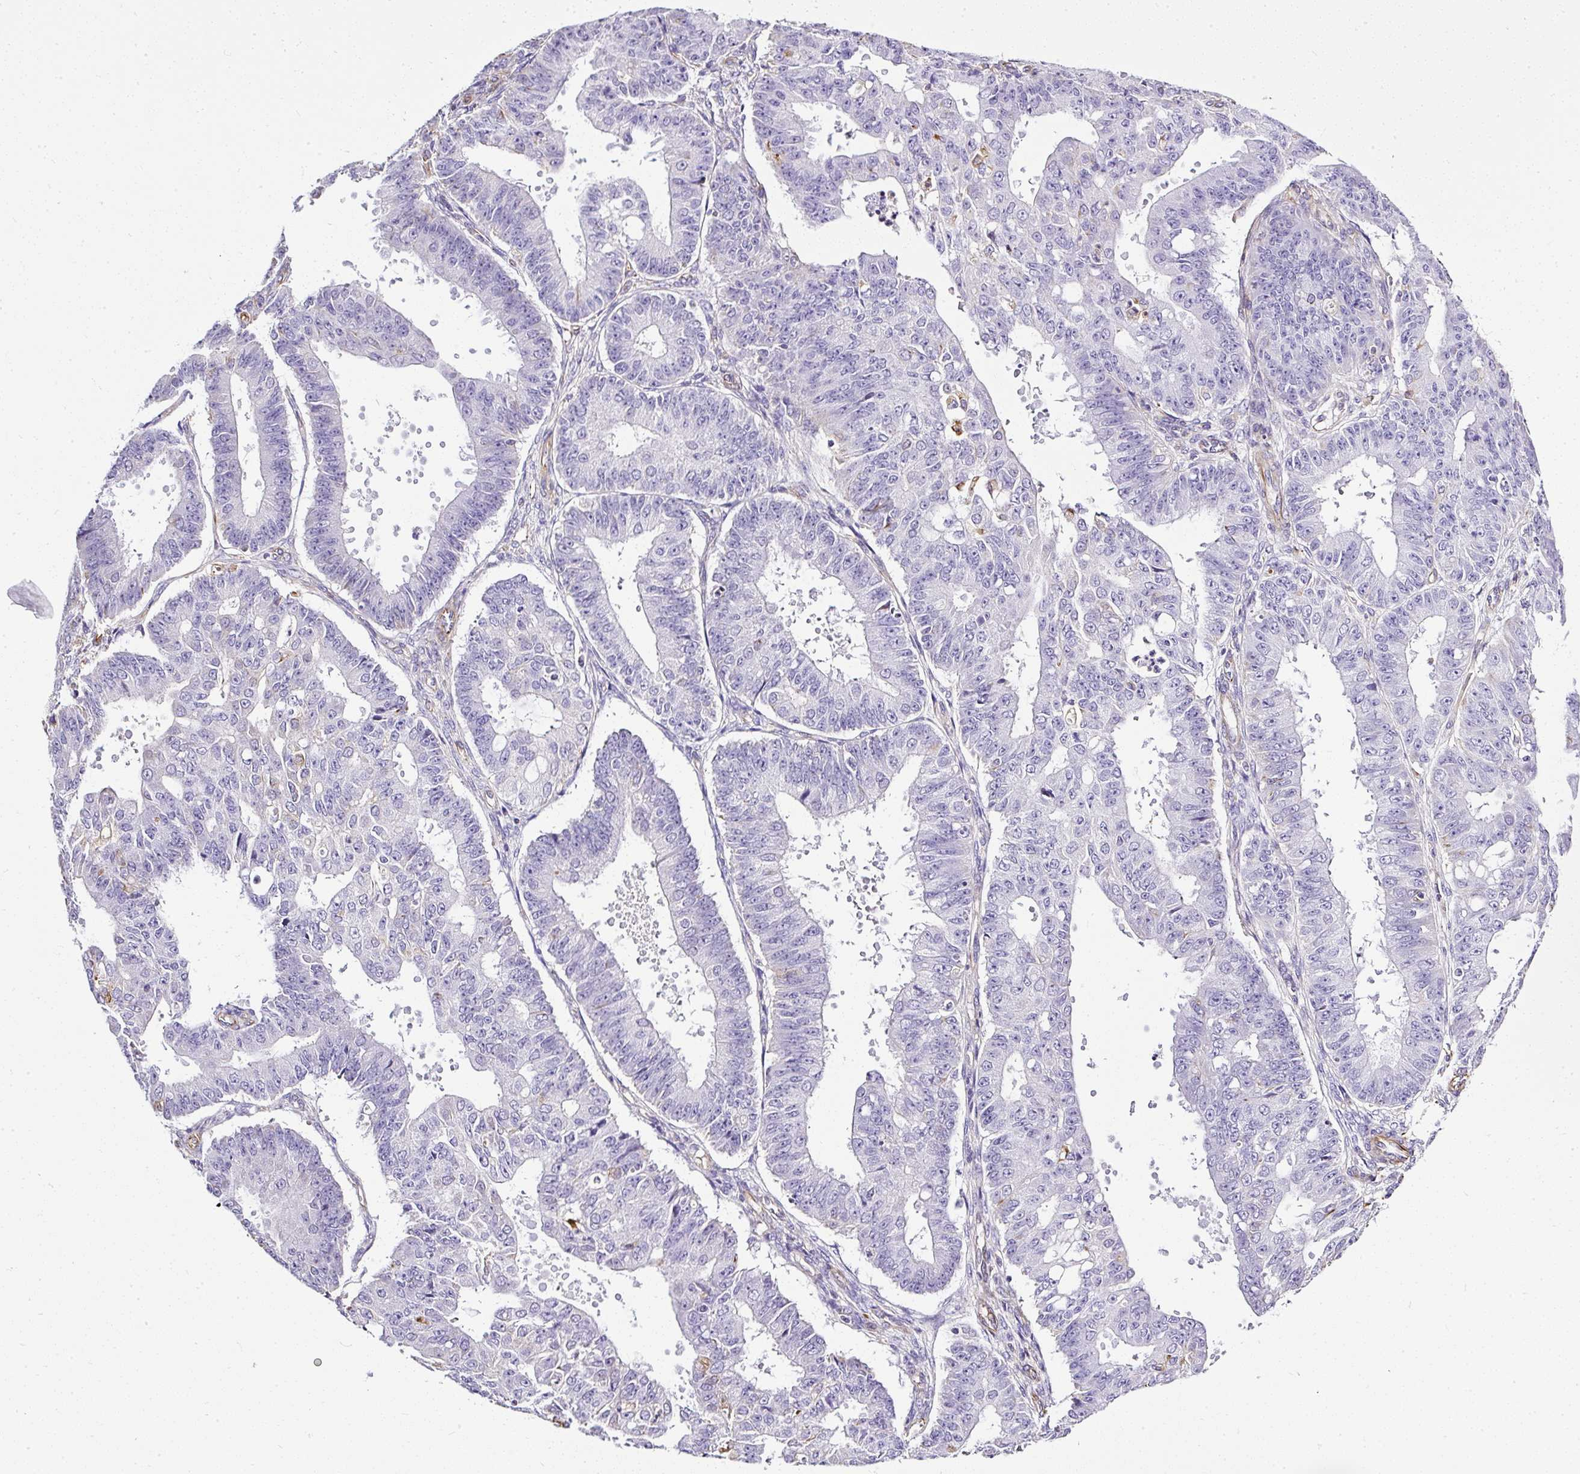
{"staining": {"intensity": "negative", "quantity": "none", "location": "none"}, "tissue": "ovarian cancer", "cell_type": "Tumor cells", "image_type": "cancer", "snomed": [{"axis": "morphology", "description": "Carcinoma, endometroid"}, {"axis": "topography", "description": "Appendix"}, {"axis": "topography", "description": "Ovary"}], "caption": "This is a micrograph of immunohistochemistry staining of ovarian cancer, which shows no positivity in tumor cells.", "gene": "PLS1", "patient": {"sex": "female", "age": 42}}